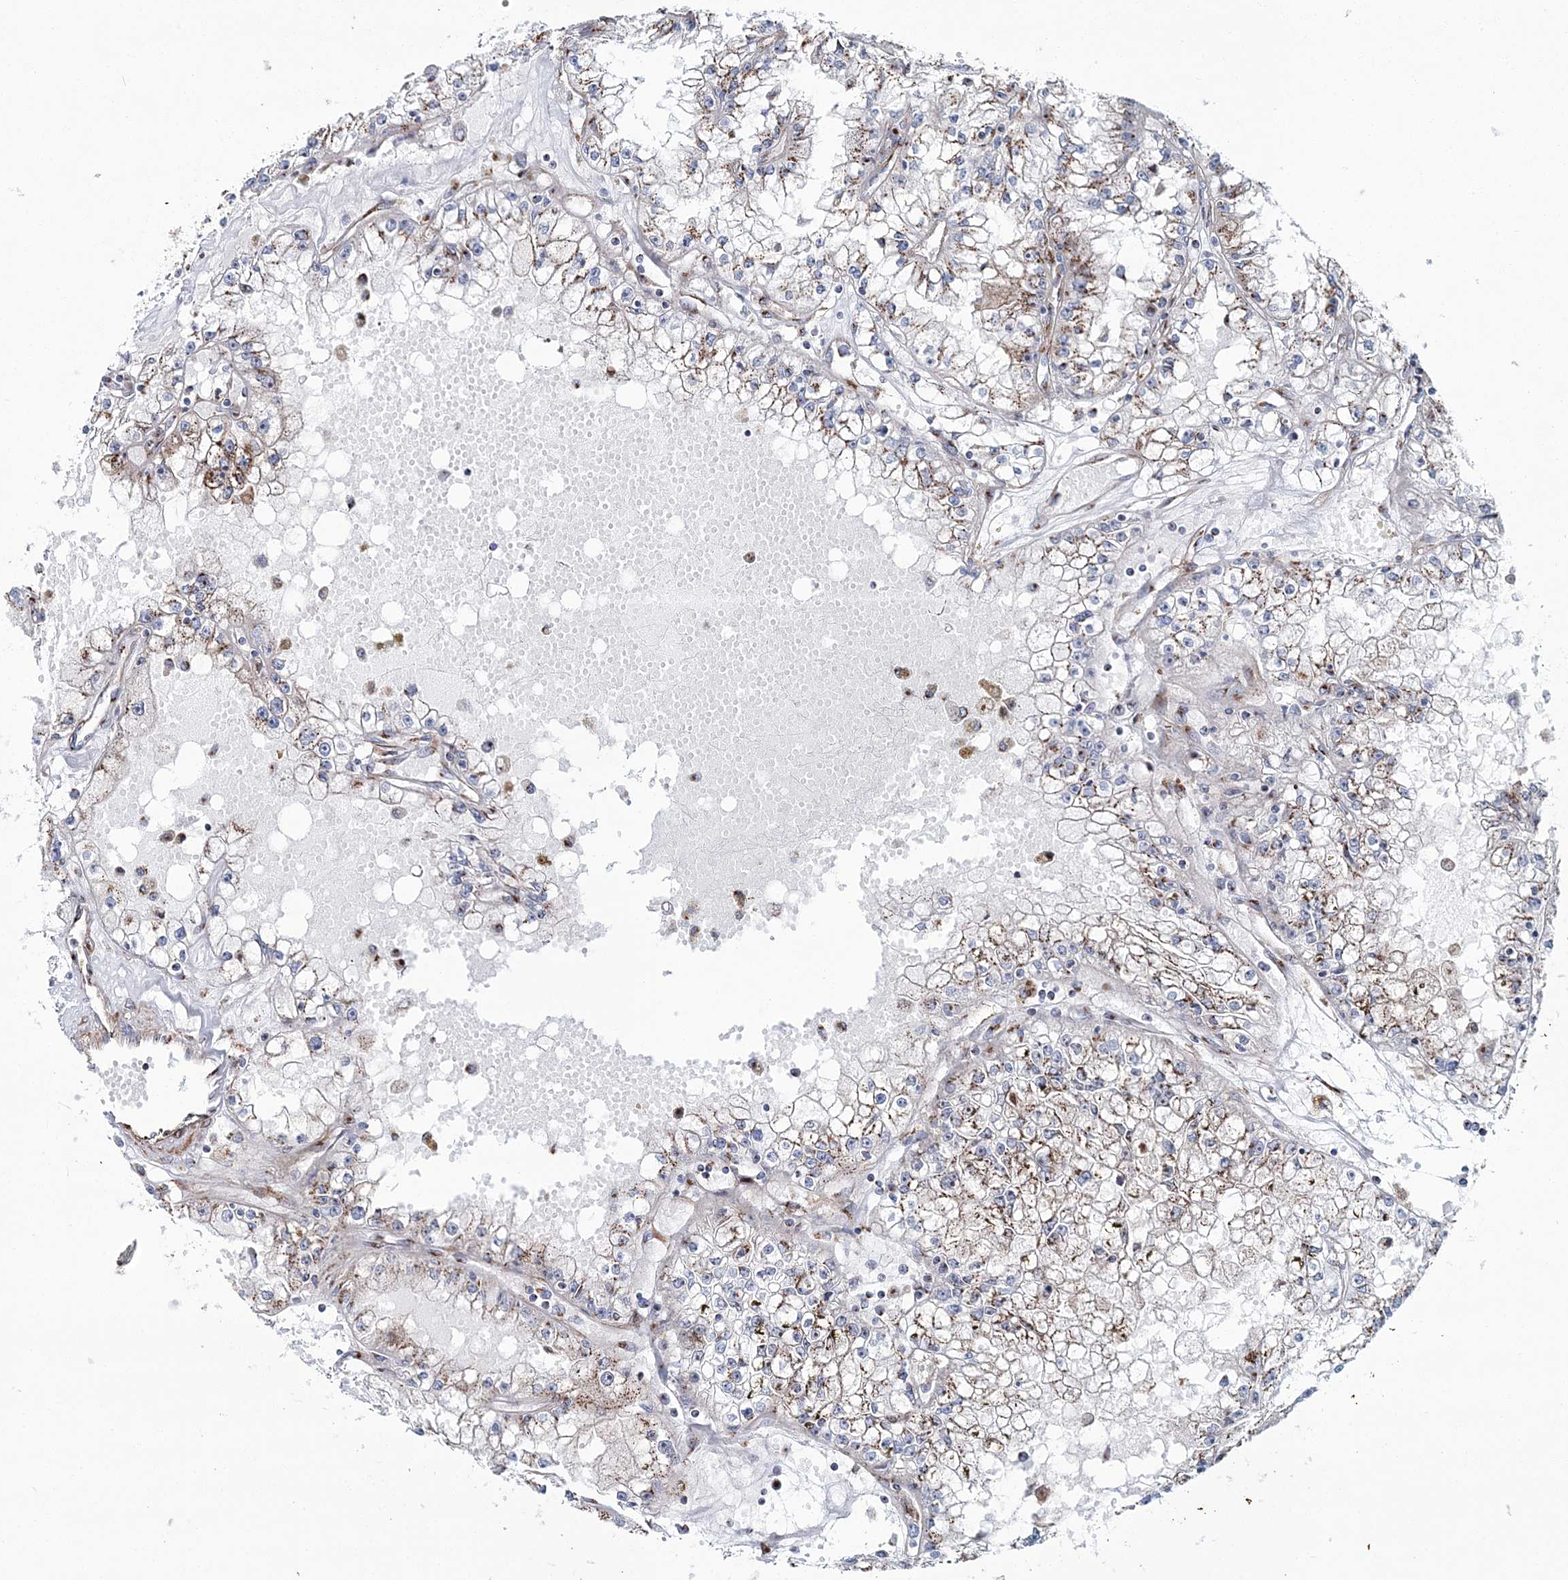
{"staining": {"intensity": "moderate", "quantity": ">75%", "location": "cytoplasmic/membranous"}, "tissue": "renal cancer", "cell_type": "Tumor cells", "image_type": "cancer", "snomed": [{"axis": "morphology", "description": "Adenocarcinoma, NOS"}, {"axis": "topography", "description": "Kidney"}], "caption": "The image demonstrates staining of renal cancer (adenocarcinoma), revealing moderate cytoplasmic/membranous protein expression (brown color) within tumor cells.", "gene": "MAN1A2", "patient": {"sex": "male", "age": 56}}